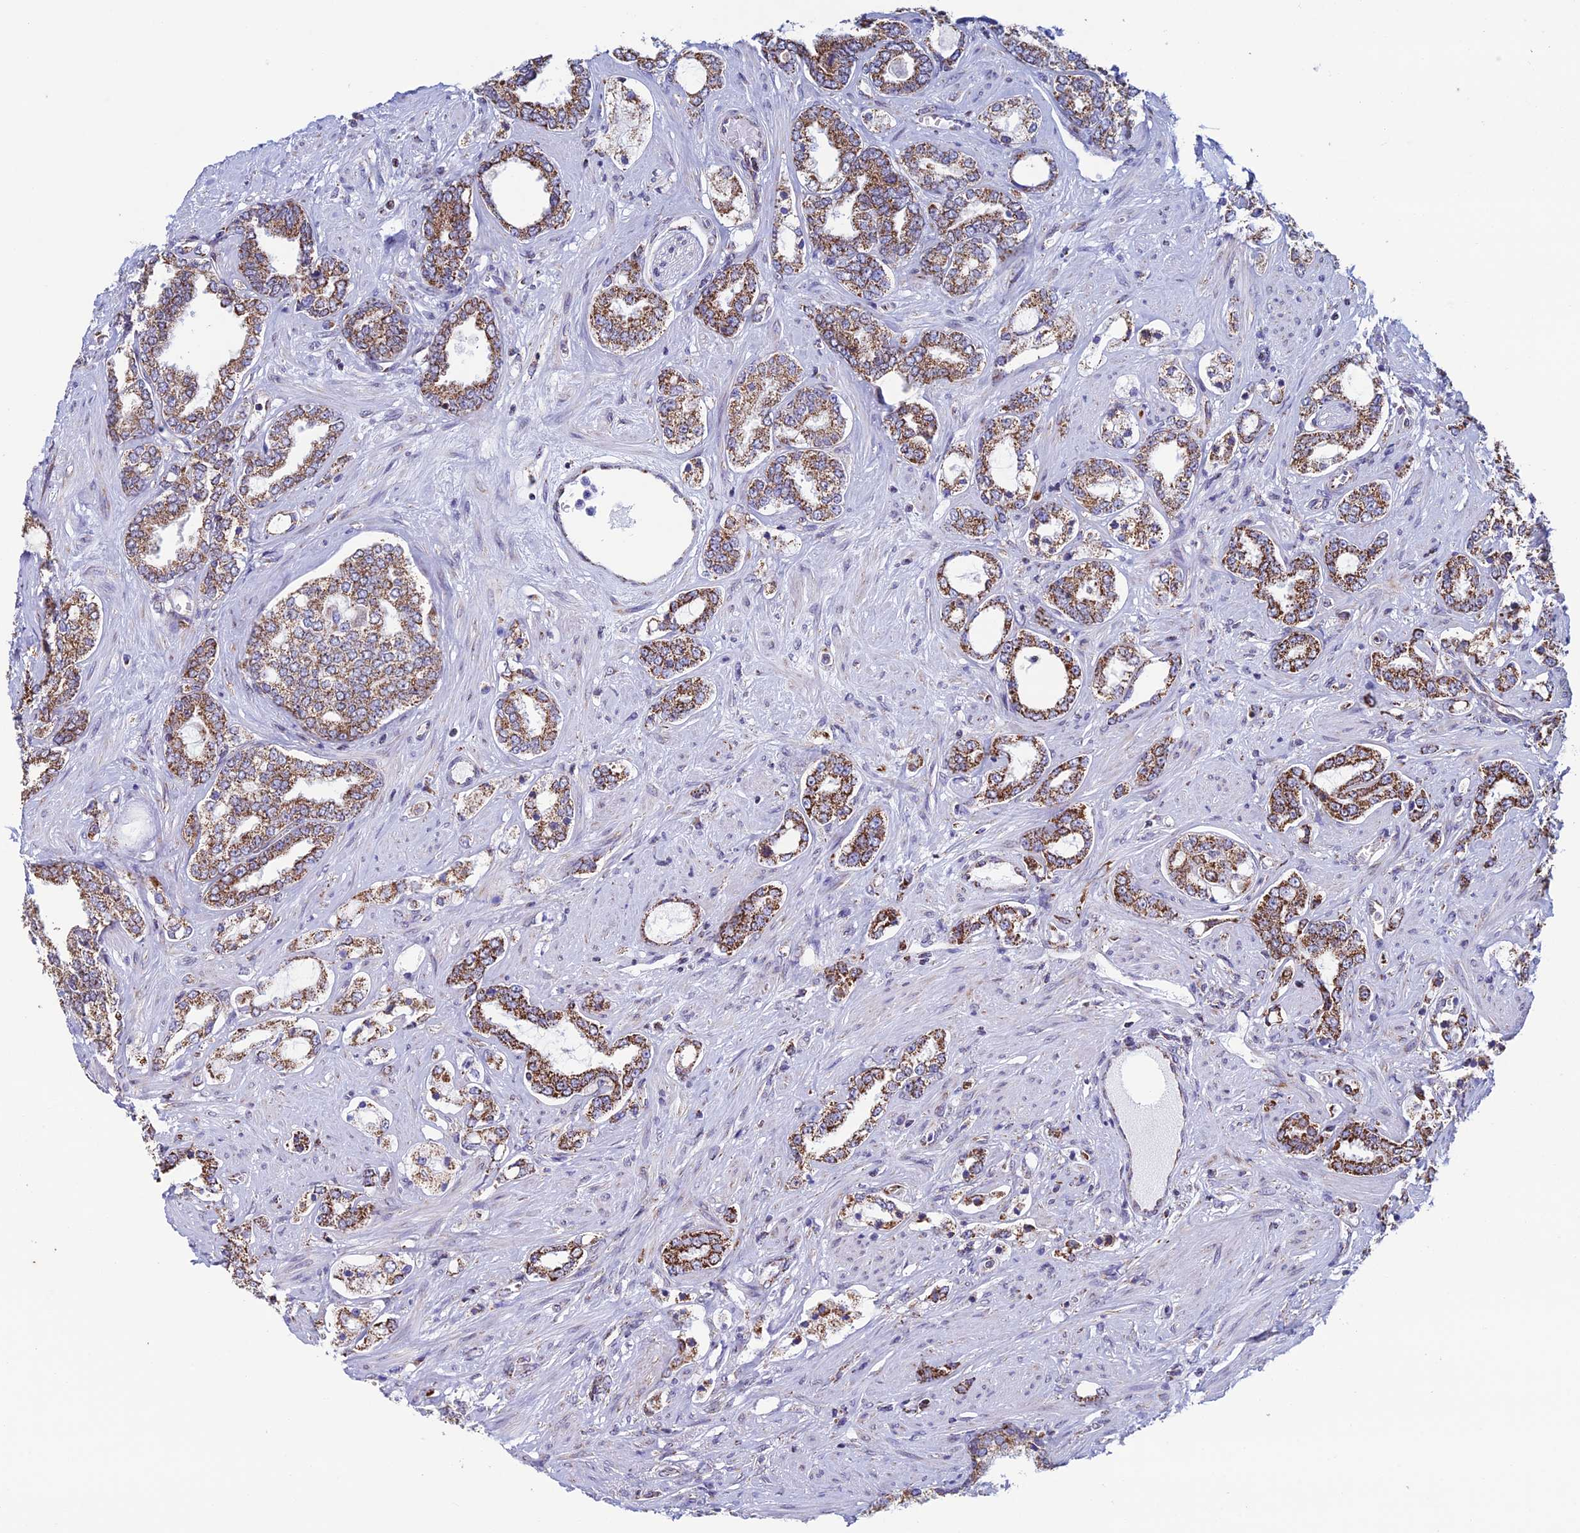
{"staining": {"intensity": "moderate", "quantity": ">75%", "location": "cytoplasmic/membranous"}, "tissue": "prostate cancer", "cell_type": "Tumor cells", "image_type": "cancer", "snomed": [{"axis": "morphology", "description": "Adenocarcinoma, High grade"}, {"axis": "topography", "description": "Prostate"}], "caption": "Protein analysis of prostate adenocarcinoma (high-grade) tissue shows moderate cytoplasmic/membranous expression in about >75% of tumor cells.", "gene": "ZNG1B", "patient": {"sex": "male", "age": 64}}